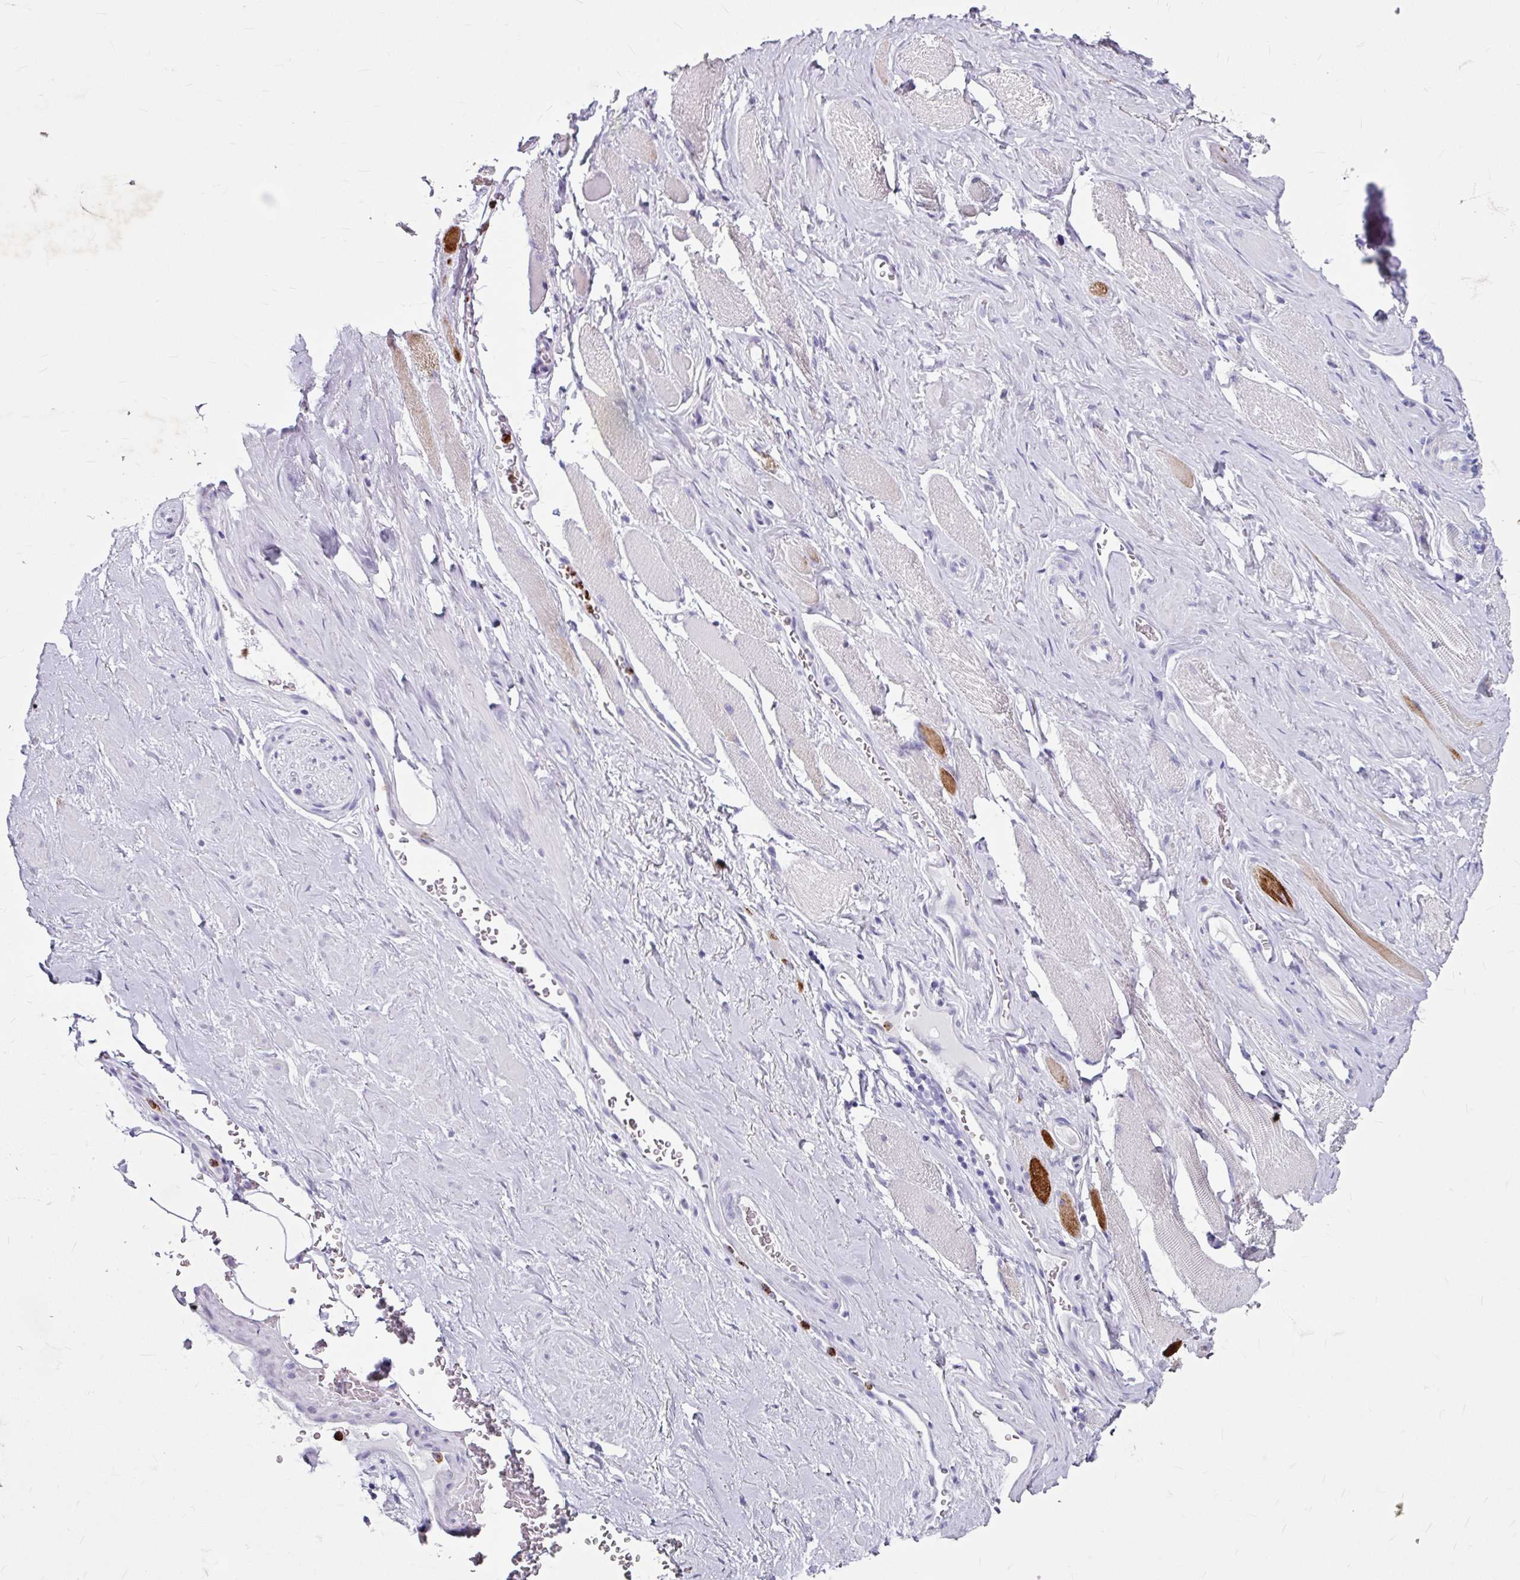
{"staining": {"intensity": "negative", "quantity": "none", "location": "none"}, "tissue": "adipose tissue", "cell_type": "Adipocytes", "image_type": "normal", "snomed": [{"axis": "morphology", "description": "Normal tissue, NOS"}, {"axis": "topography", "description": "Prostate"}, {"axis": "topography", "description": "Peripheral nerve tissue"}], "caption": "The histopathology image shows no staining of adipocytes in unremarkable adipose tissue. Brightfield microscopy of immunohistochemistry (IHC) stained with DAB (brown) and hematoxylin (blue), captured at high magnification.", "gene": "ANKRD1", "patient": {"sex": "male", "age": 61}}